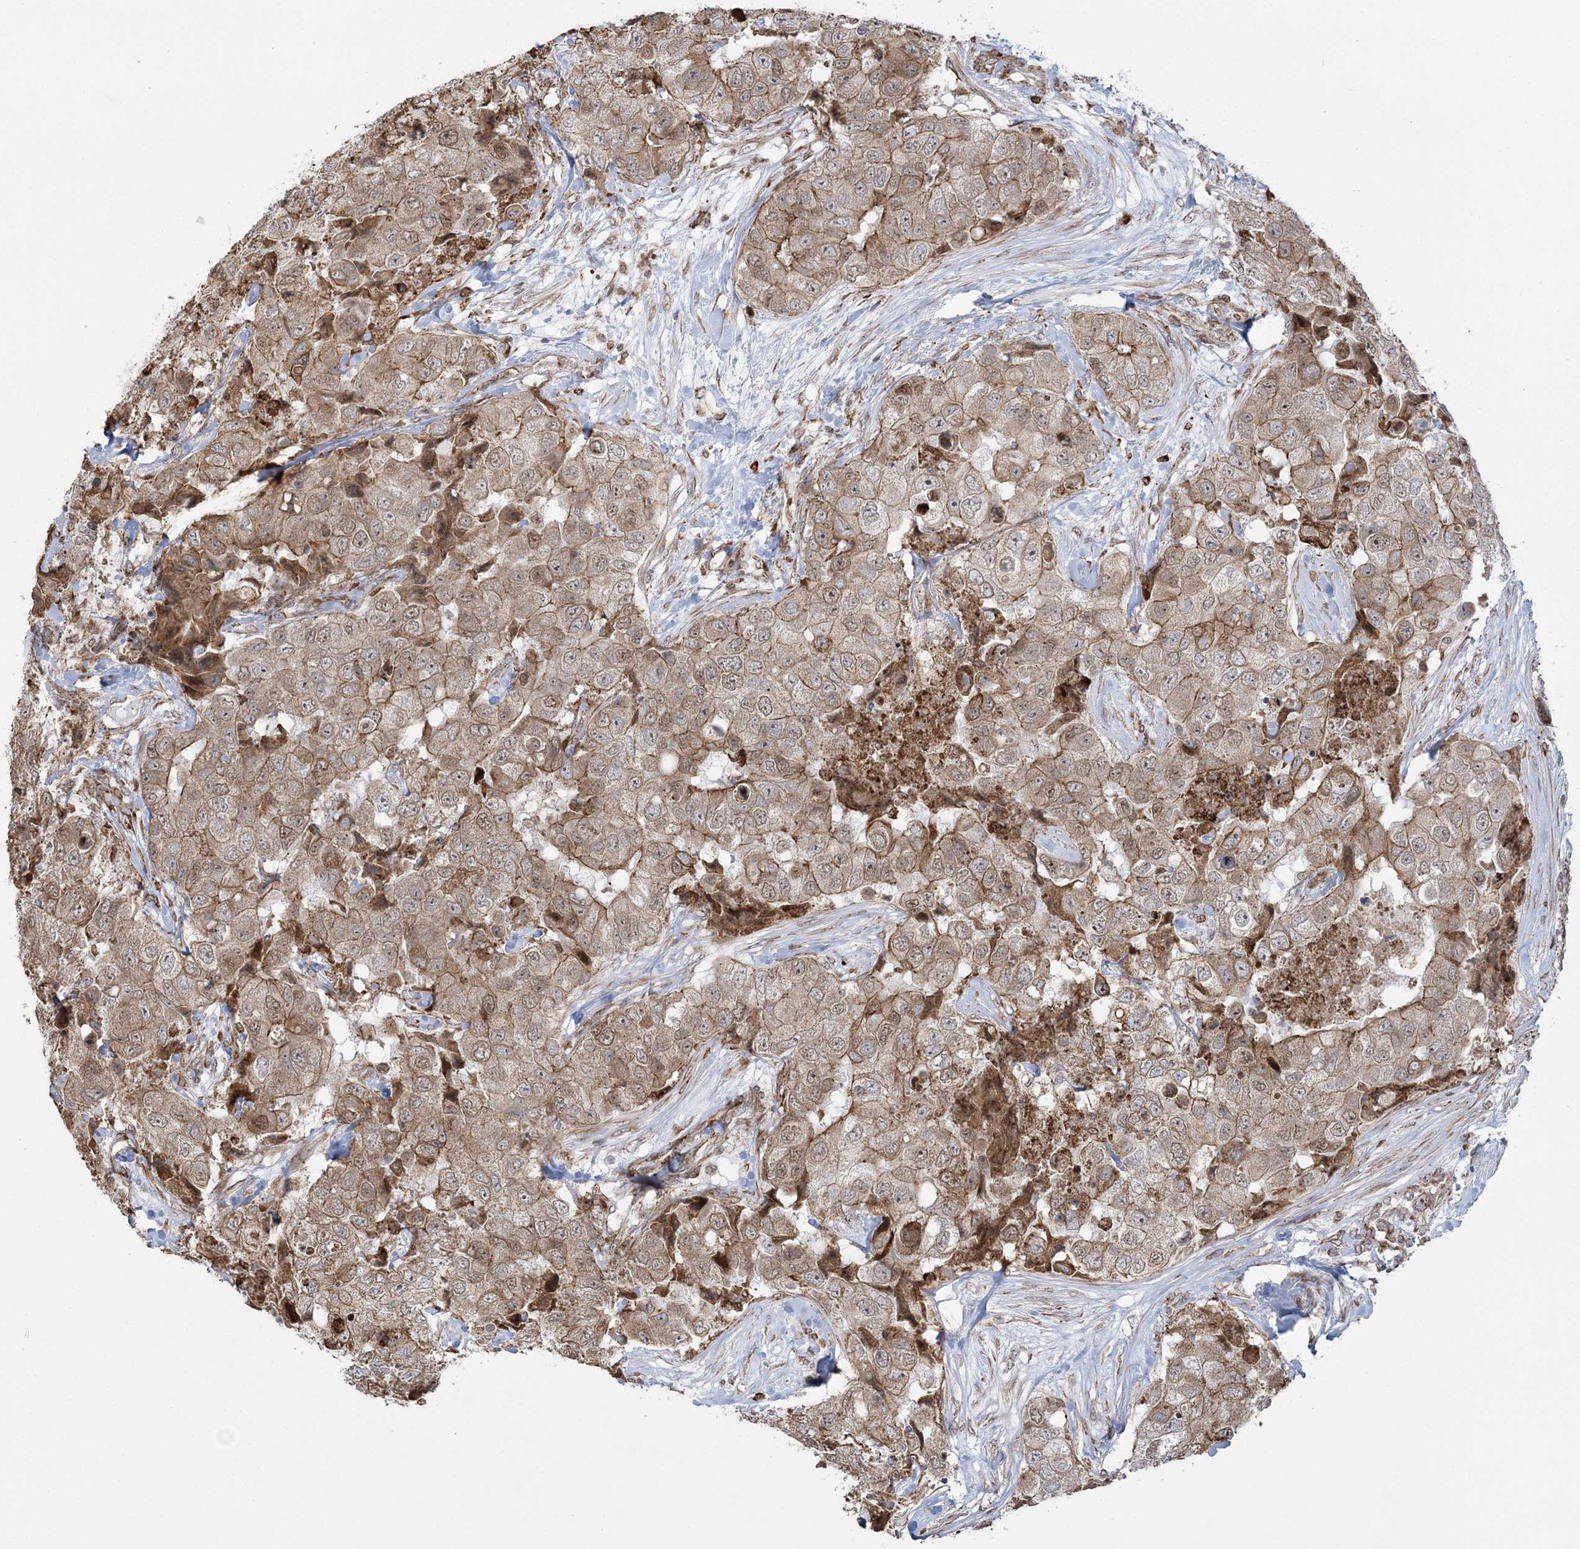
{"staining": {"intensity": "moderate", "quantity": ">75%", "location": "cytoplasmic/membranous"}, "tissue": "breast cancer", "cell_type": "Tumor cells", "image_type": "cancer", "snomed": [{"axis": "morphology", "description": "Duct carcinoma"}, {"axis": "topography", "description": "Breast"}], "caption": "Infiltrating ductal carcinoma (breast) was stained to show a protein in brown. There is medium levels of moderate cytoplasmic/membranous staining in approximately >75% of tumor cells.", "gene": "EFCAB12", "patient": {"sex": "female", "age": 62}}